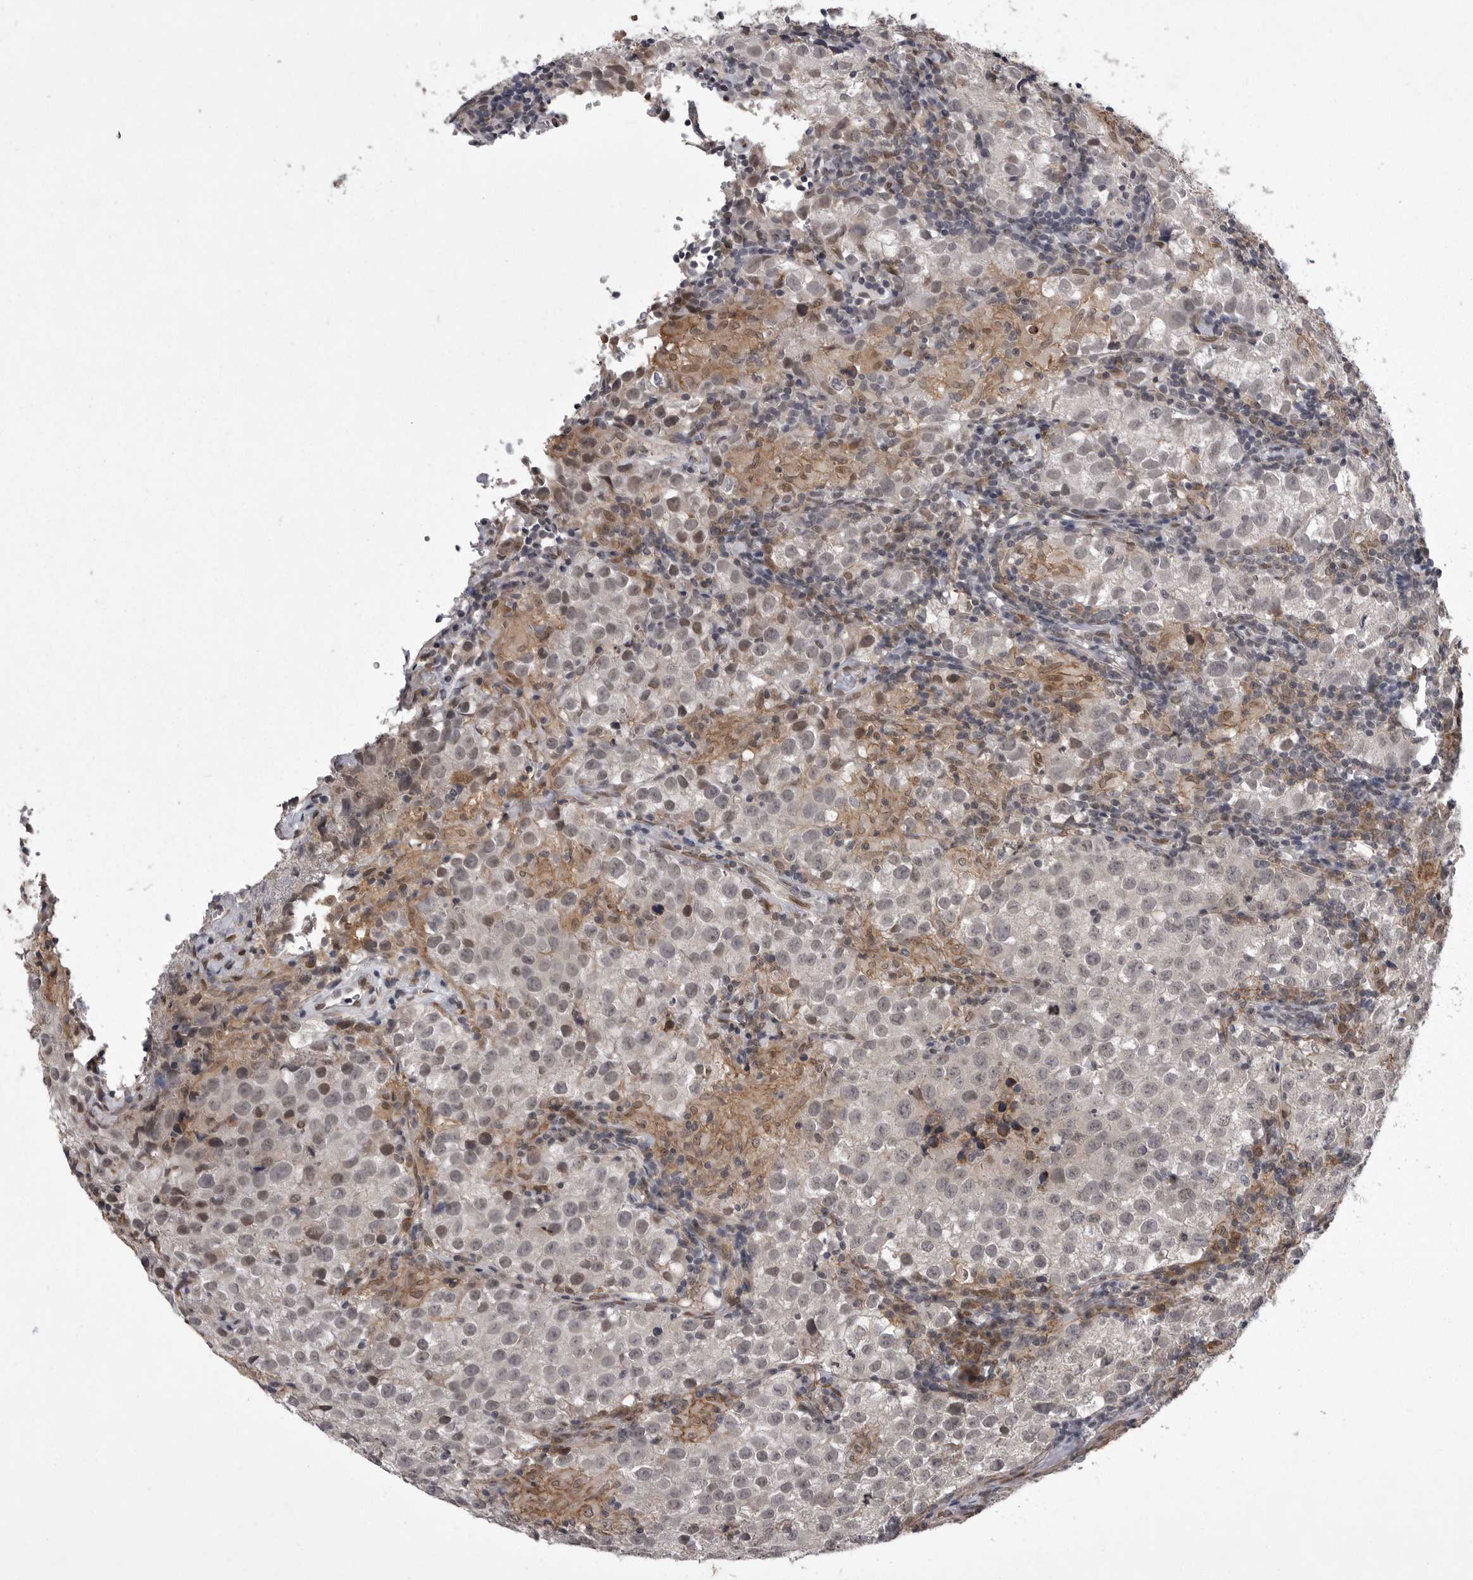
{"staining": {"intensity": "negative", "quantity": "none", "location": "none"}, "tissue": "testis cancer", "cell_type": "Tumor cells", "image_type": "cancer", "snomed": [{"axis": "morphology", "description": "Seminoma, NOS"}, {"axis": "morphology", "description": "Carcinoma, Embryonal, NOS"}, {"axis": "topography", "description": "Testis"}], "caption": "The image shows no significant positivity in tumor cells of testis cancer (seminoma).", "gene": "ABL1", "patient": {"sex": "male", "age": 43}}